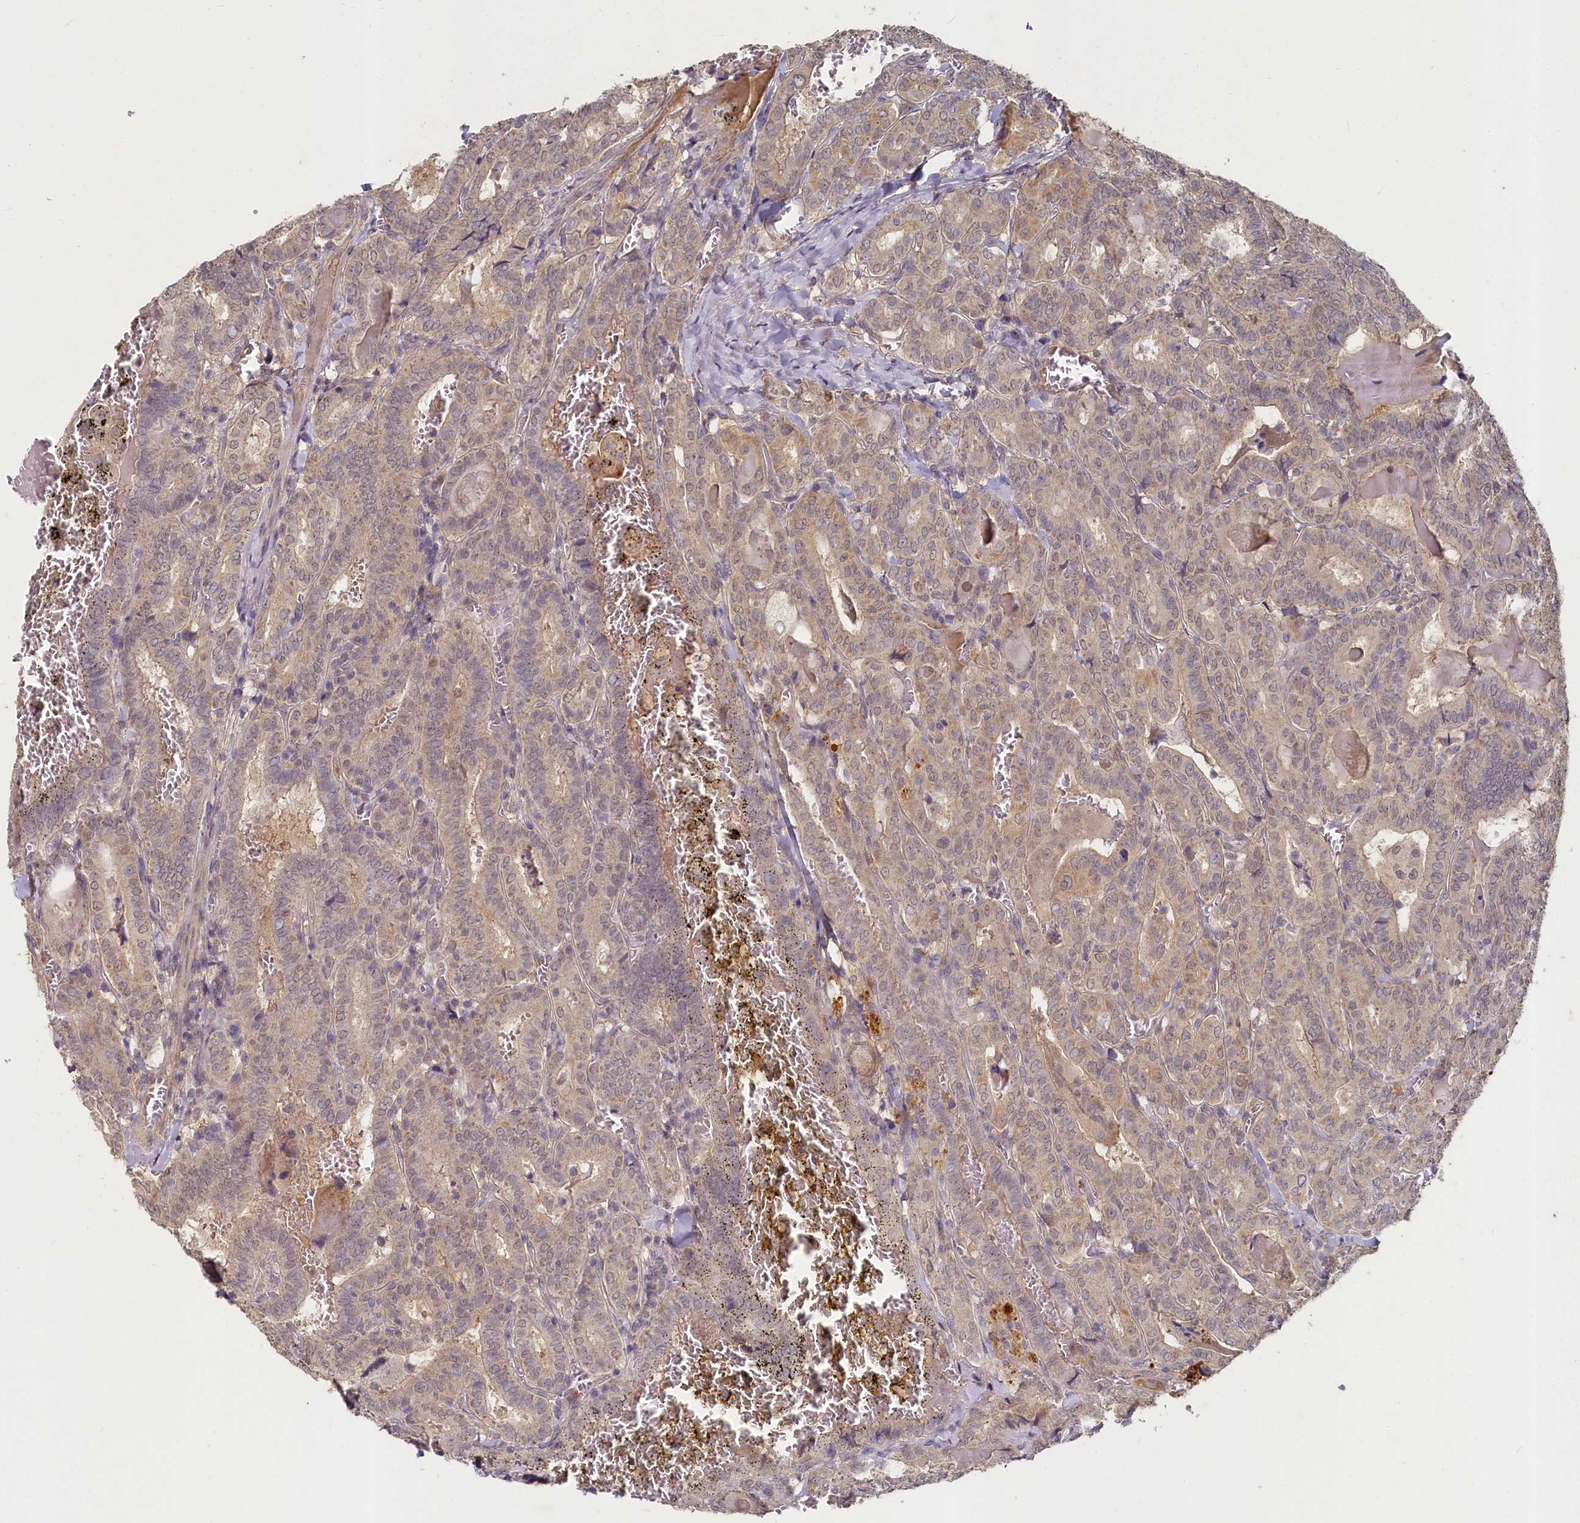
{"staining": {"intensity": "weak", "quantity": ">75%", "location": "cytoplasmic/membranous"}, "tissue": "thyroid cancer", "cell_type": "Tumor cells", "image_type": "cancer", "snomed": [{"axis": "morphology", "description": "Papillary adenocarcinoma, NOS"}, {"axis": "topography", "description": "Thyroid gland"}], "caption": "Thyroid cancer (papillary adenocarcinoma) was stained to show a protein in brown. There is low levels of weak cytoplasmic/membranous staining in about >75% of tumor cells.", "gene": "HERC3", "patient": {"sex": "female", "age": 72}}